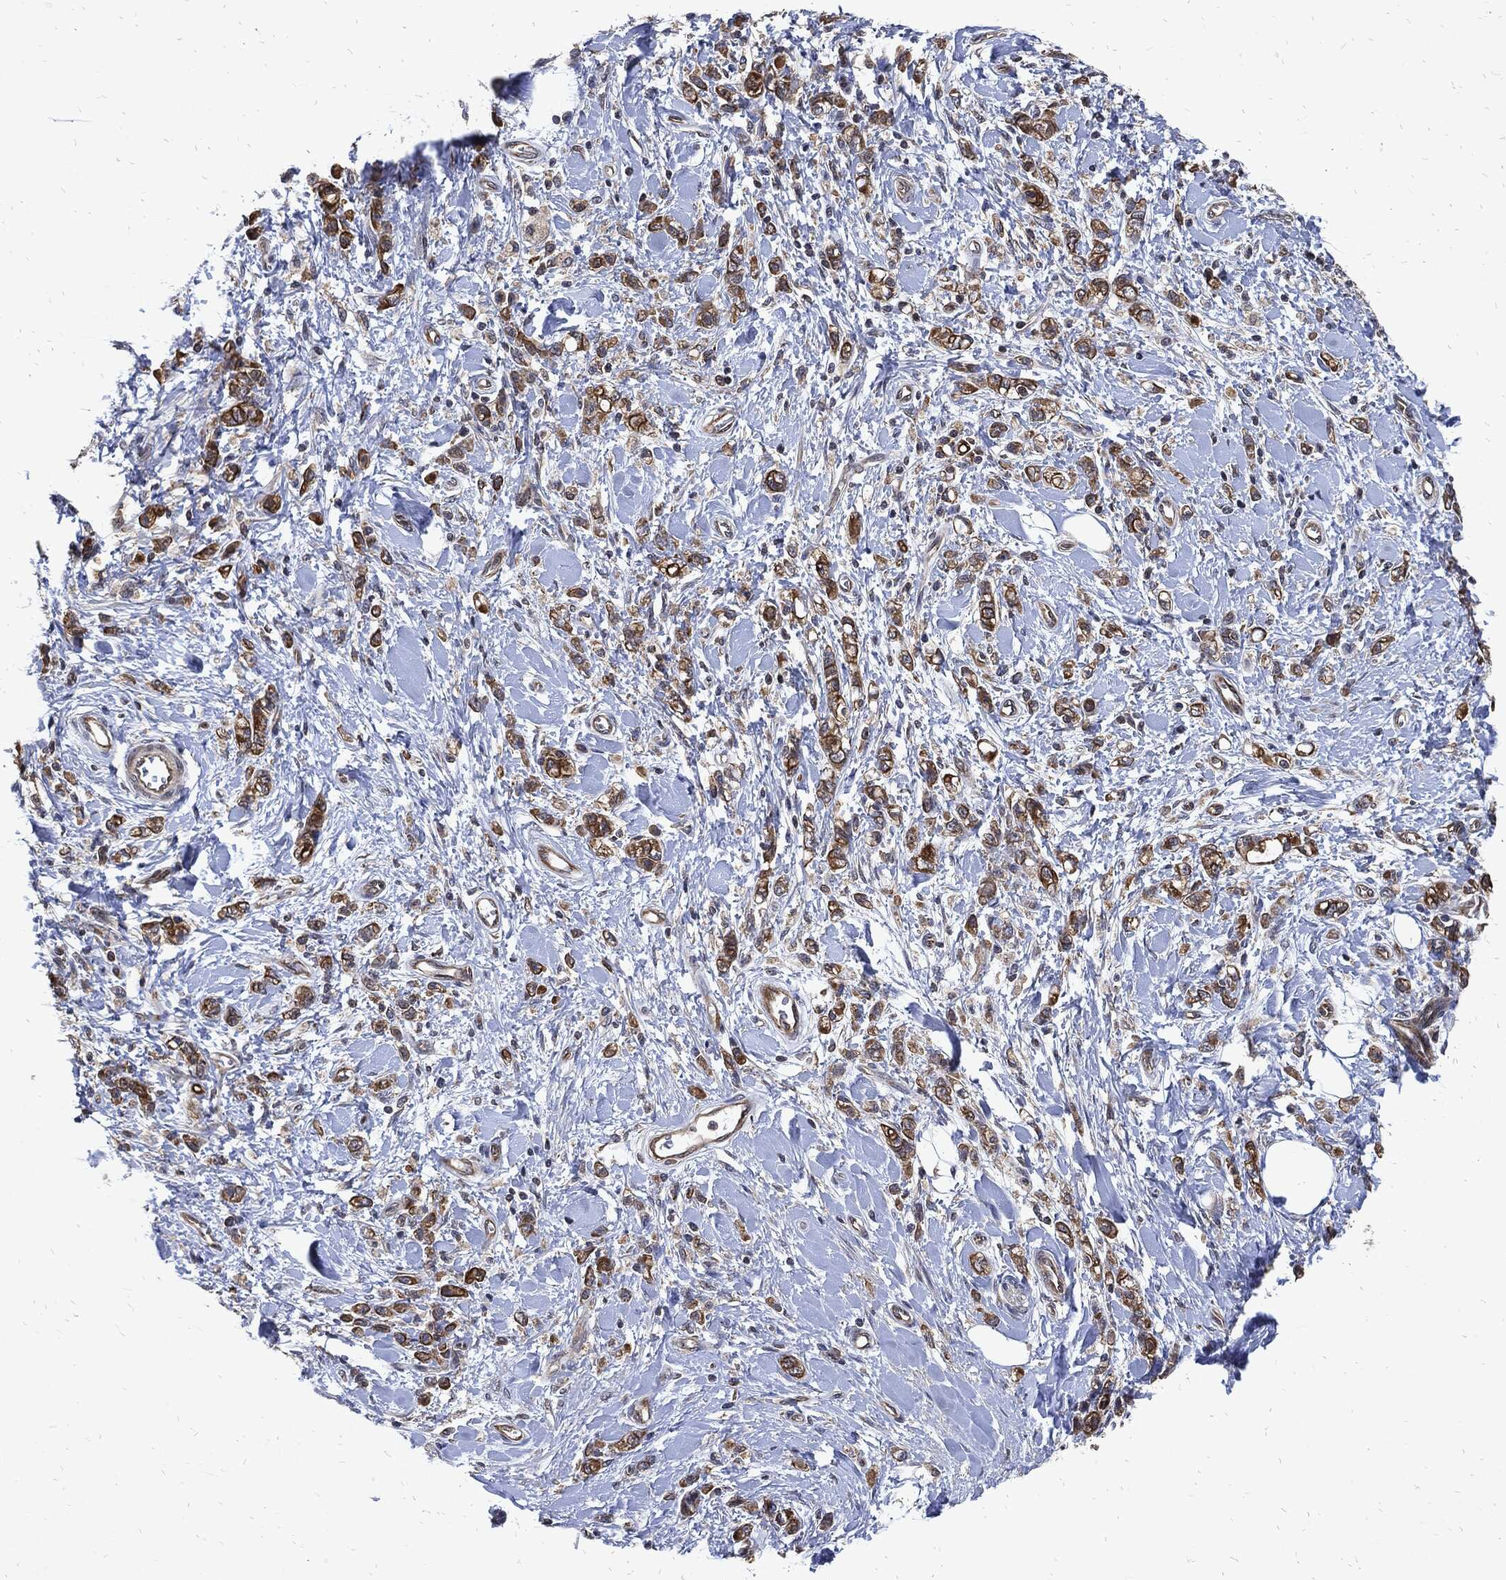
{"staining": {"intensity": "strong", "quantity": ">75%", "location": "cytoplasmic/membranous"}, "tissue": "stomach cancer", "cell_type": "Tumor cells", "image_type": "cancer", "snomed": [{"axis": "morphology", "description": "Adenocarcinoma, NOS"}, {"axis": "topography", "description": "Stomach"}], "caption": "Immunohistochemistry (DAB (3,3'-diaminobenzidine)) staining of human stomach cancer shows strong cytoplasmic/membranous protein staining in about >75% of tumor cells.", "gene": "DCTN1", "patient": {"sex": "male", "age": 77}}